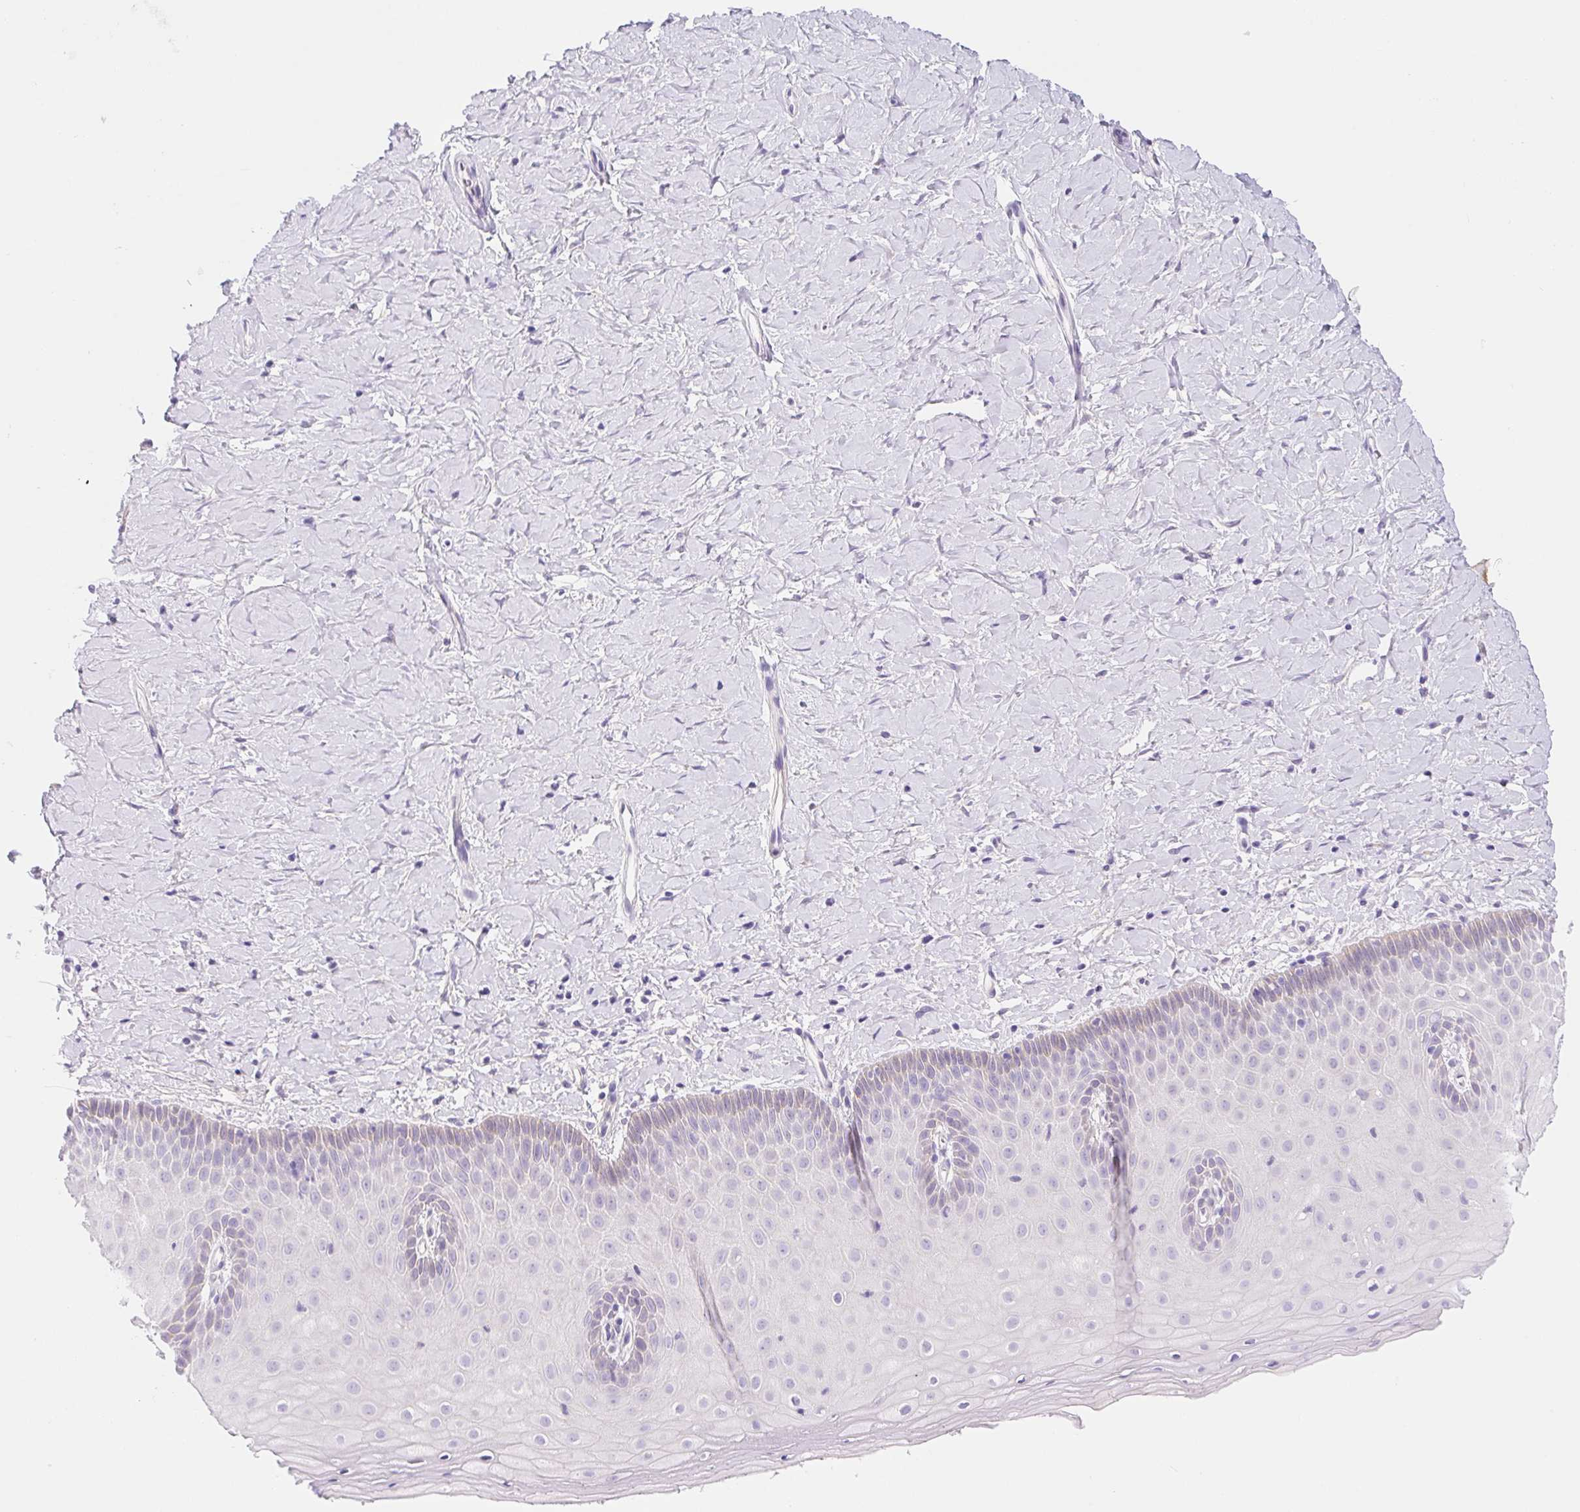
{"staining": {"intensity": "negative", "quantity": "none", "location": "none"}, "tissue": "cervix", "cell_type": "Glandular cells", "image_type": "normal", "snomed": [{"axis": "morphology", "description": "Normal tissue, NOS"}, {"axis": "topography", "description": "Cervix"}], "caption": "There is no significant positivity in glandular cells of cervix. (IHC, brightfield microscopy, high magnification).", "gene": "DYNC2LI1", "patient": {"sex": "female", "age": 37}}